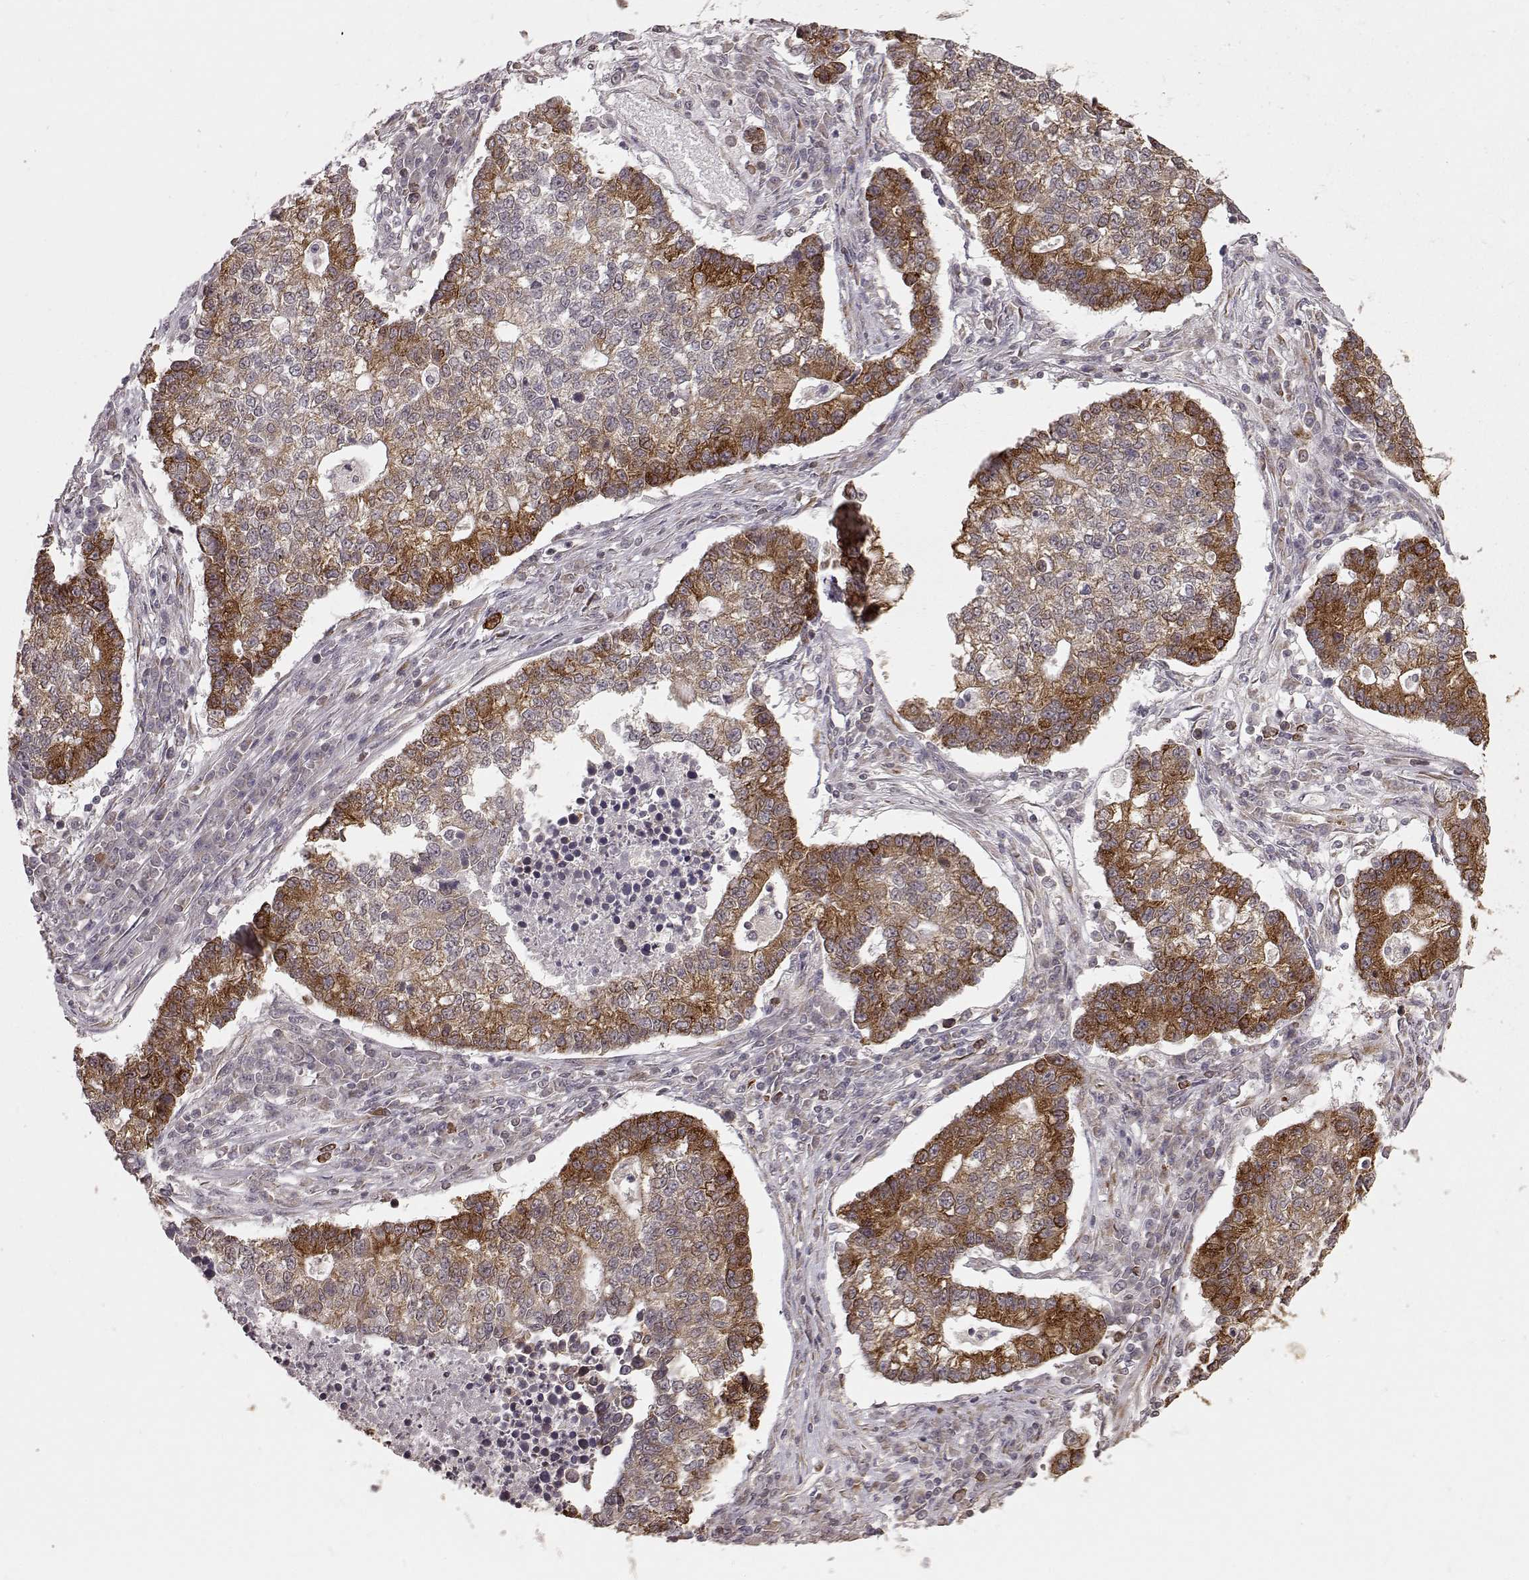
{"staining": {"intensity": "moderate", "quantity": ">75%", "location": "cytoplasmic/membranous"}, "tissue": "lung cancer", "cell_type": "Tumor cells", "image_type": "cancer", "snomed": [{"axis": "morphology", "description": "Adenocarcinoma, NOS"}, {"axis": "topography", "description": "Lung"}], "caption": "This is a photomicrograph of IHC staining of lung cancer, which shows moderate positivity in the cytoplasmic/membranous of tumor cells.", "gene": "ELOVL5", "patient": {"sex": "male", "age": 57}}